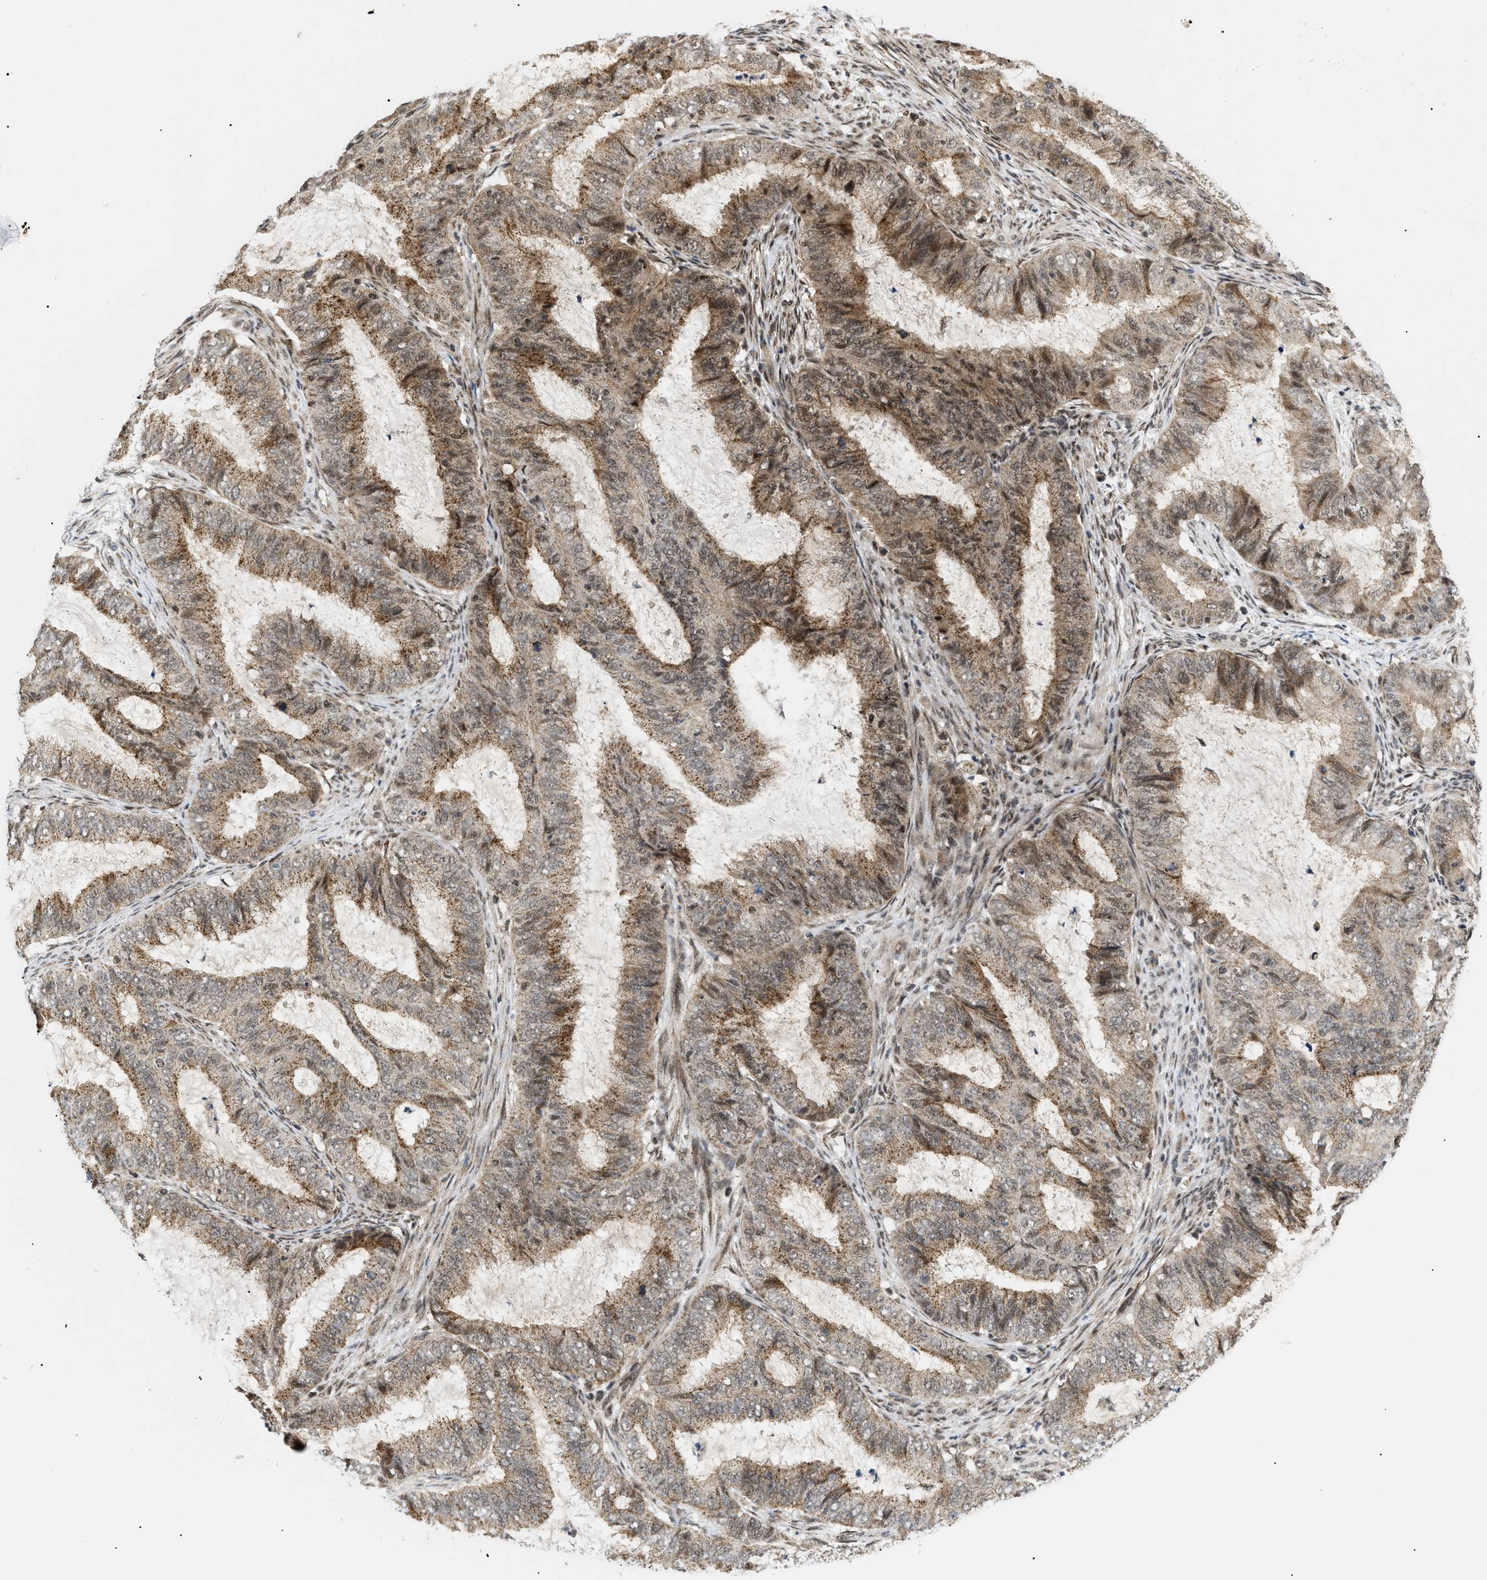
{"staining": {"intensity": "weak", "quantity": ">75%", "location": "cytoplasmic/membranous"}, "tissue": "endometrial cancer", "cell_type": "Tumor cells", "image_type": "cancer", "snomed": [{"axis": "morphology", "description": "Adenocarcinoma, NOS"}, {"axis": "topography", "description": "Endometrium"}], "caption": "There is low levels of weak cytoplasmic/membranous positivity in tumor cells of adenocarcinoma (endometrial), as demonstrated by immunohistochemical staining (brown color).", "gene": "ZBTB11", "patient": {"sex": "female", "age": 70}}